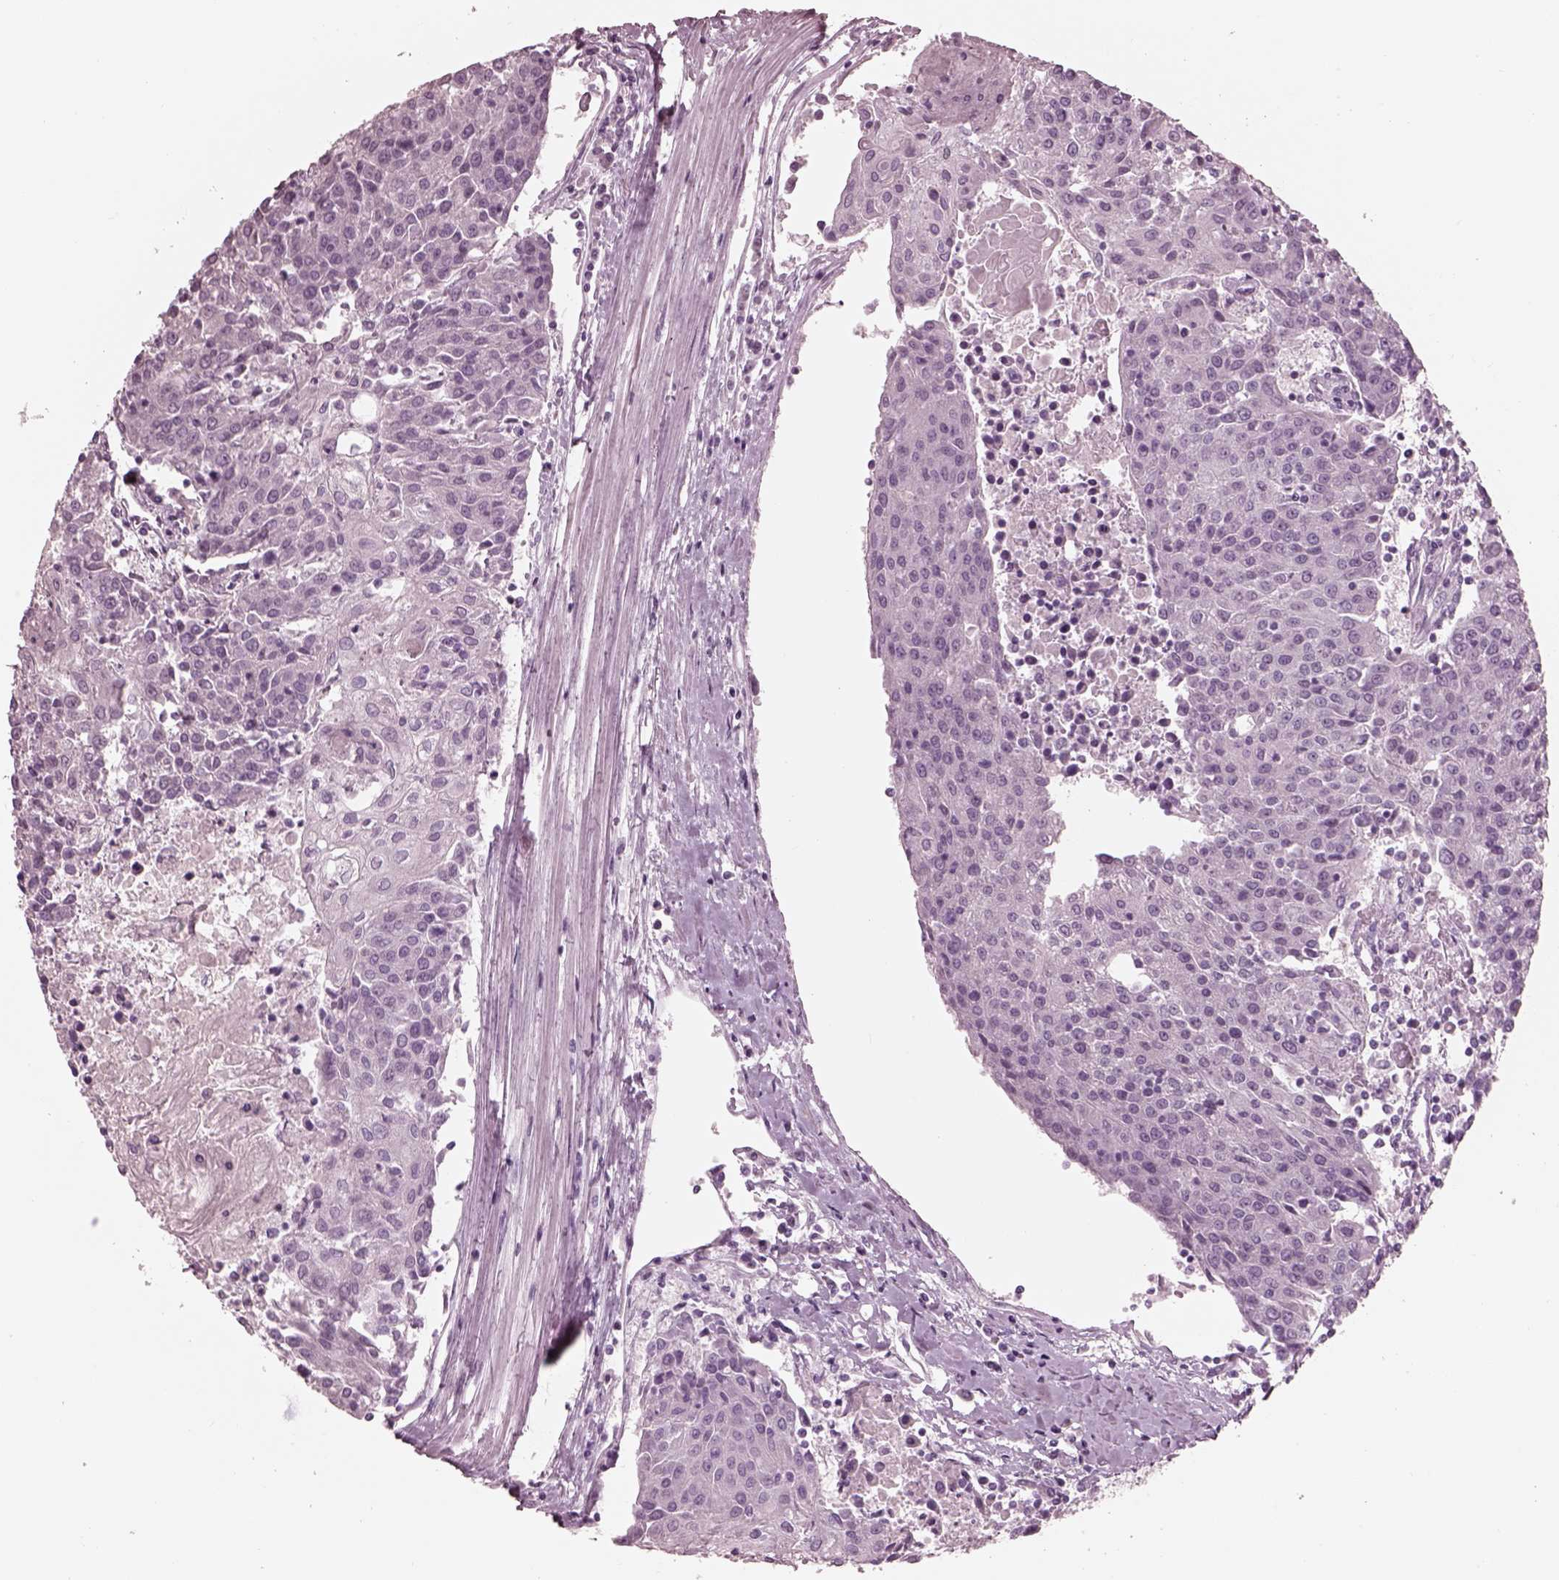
{"staining": {"intensity": "negative", "quantity": "none", "location": "none"}, "tissue": "urothelial cancer", "cell_type": "Tumor cells", "image_type": "cancer", "snomed": [{"axis": "morphology", "description": "Urothelial carcinoma, High grade"}, {"axis": "topography", "description": "Urinary bladder"}], "caption": "The immunohistochemistry micrograph has no significant expression in tumor cells of urothelial carcinoma (high-grade) tissue.", "gene": "GARIN4", "patient": {"sex": "female", "age": 85}}